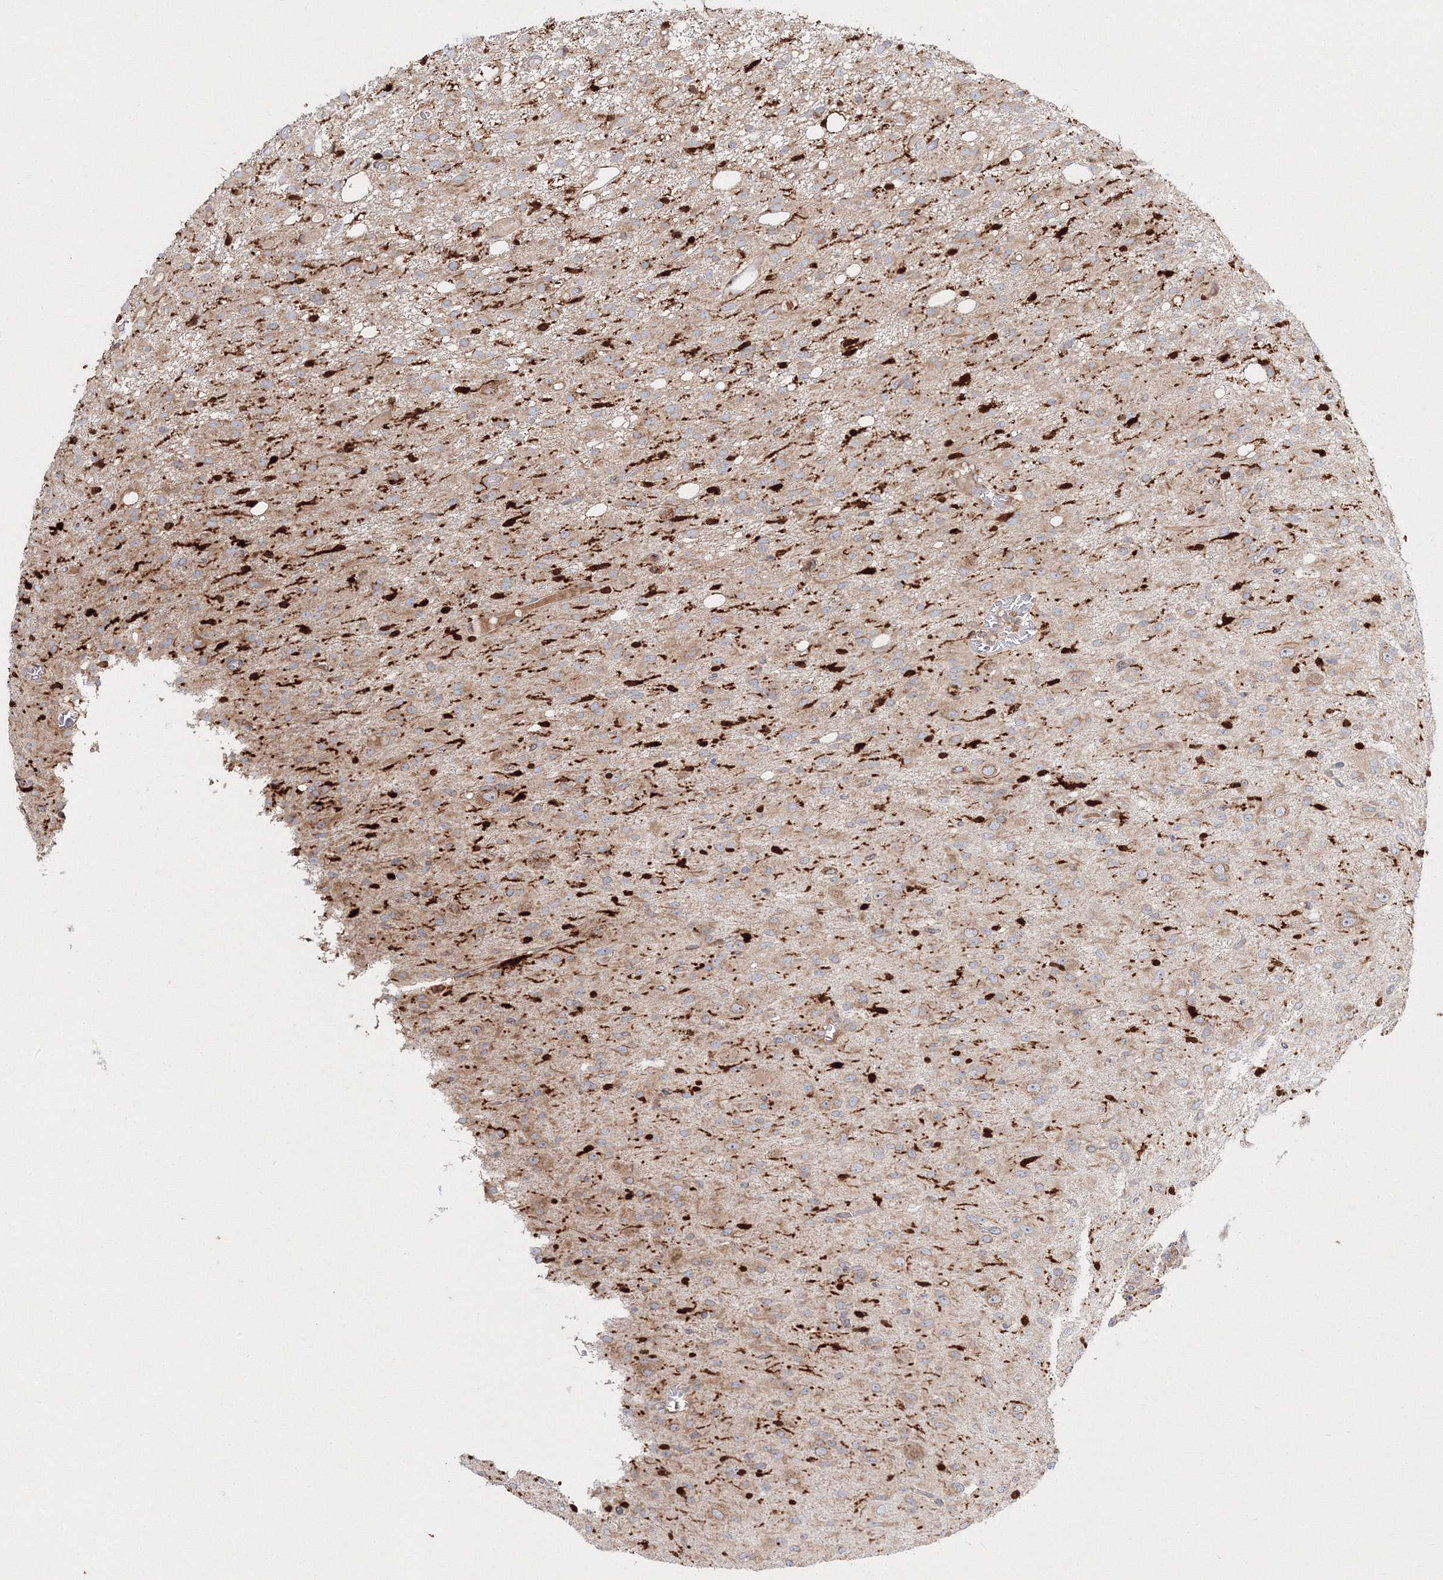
{"staining": {"intensity": "weak", "quantity": "25%-75%", "location": "cytoplasmic/membranous"}, "tissue": "glioma", "cell_type": "Tumor cells", "image_type": "cancer", "snomed": [{"axis": "morphology", "description": "Glioma, malignant, High grade"}, {"axis": "topography", "description": "Brain"}], "caption": "Human glioma stained with a protein marker exhibits weak staining in tumor cells.", "gene": "ARCN1", "patient": {"sex": "female", "age": 59}}